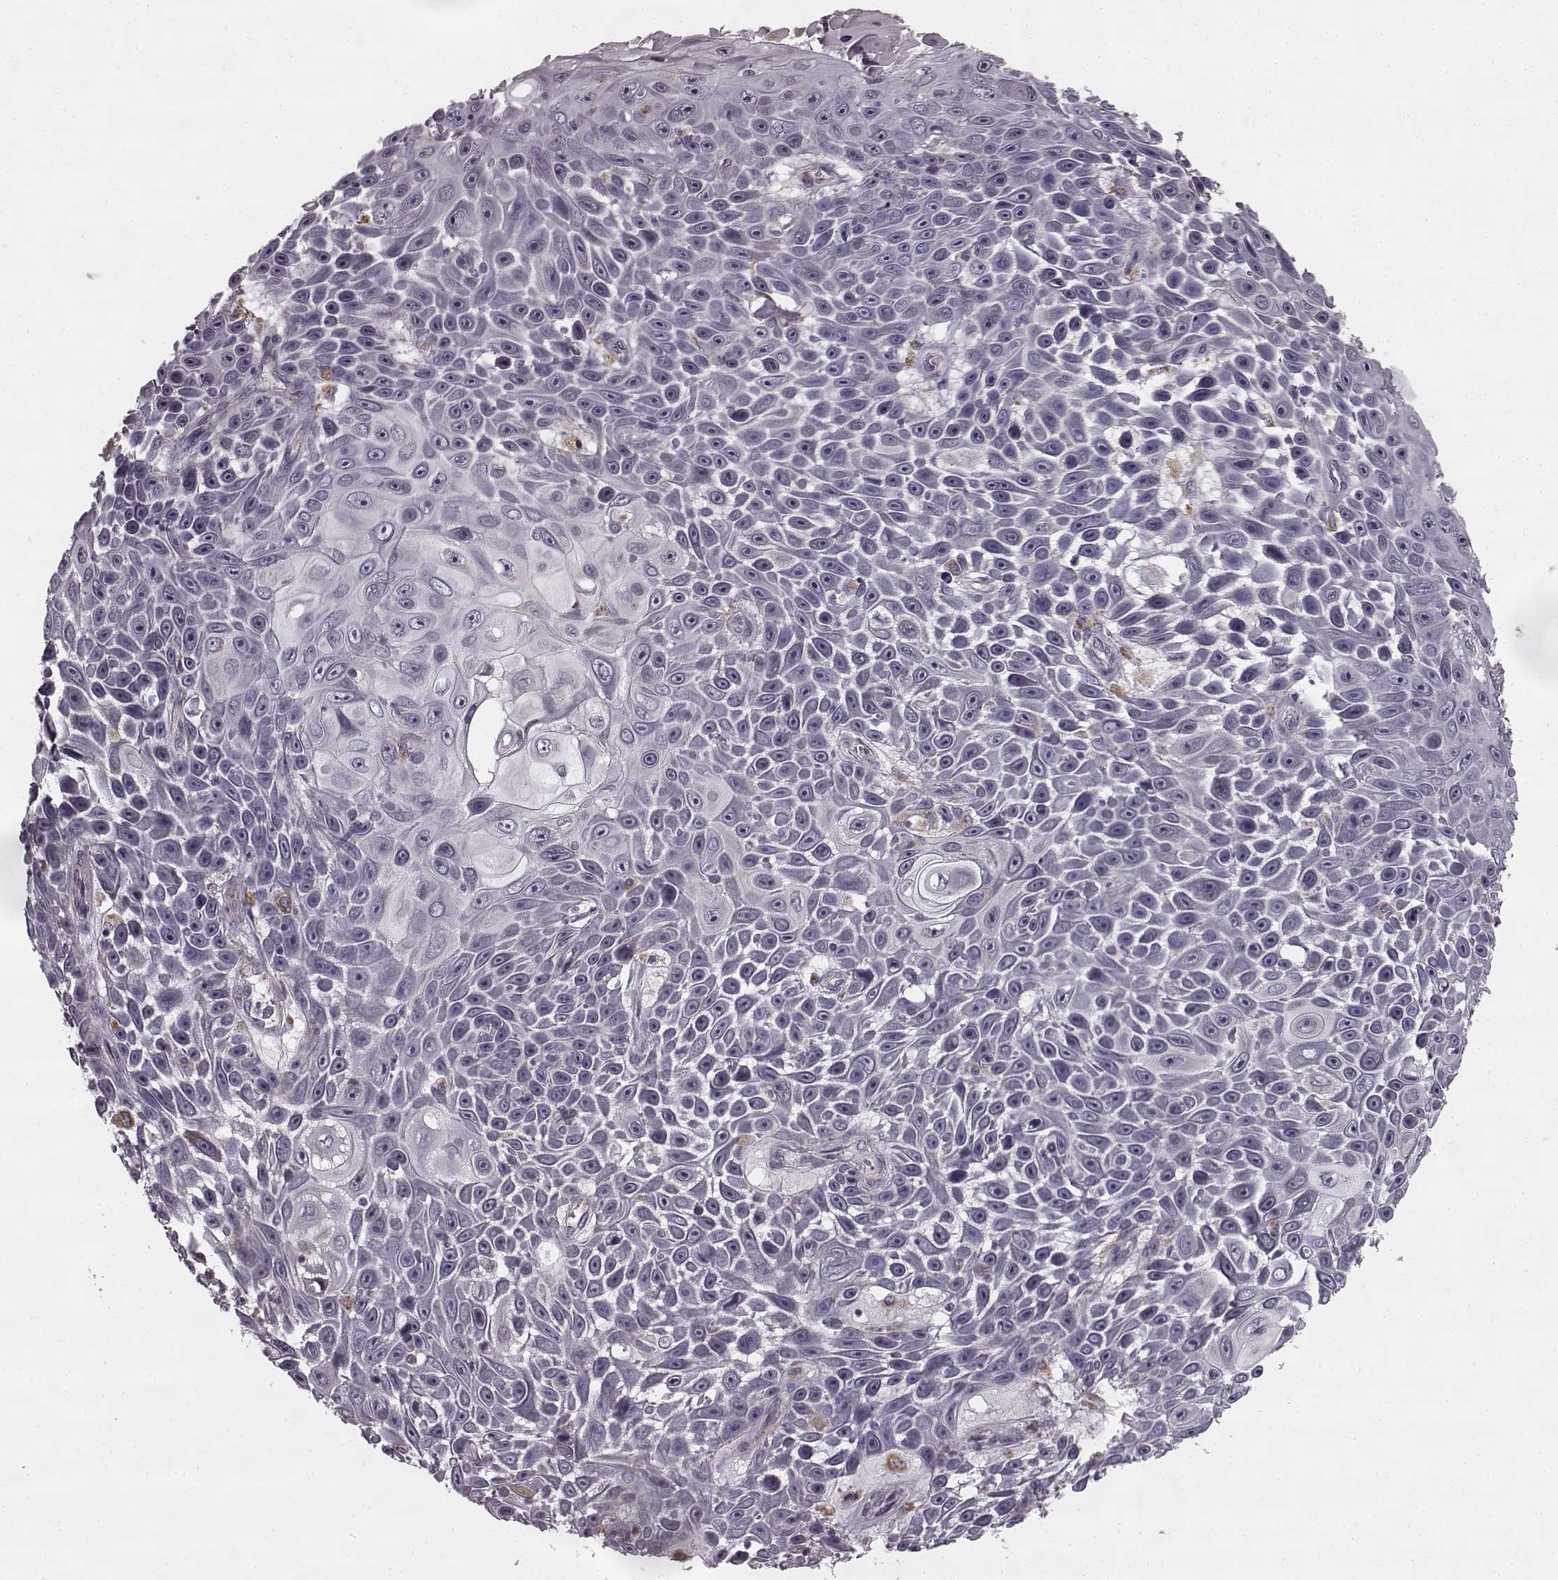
{"staining": {"intensity": "negative", "quantity": "none", "location": "none"}, "tissue": "skin cancer", "cell_type": "Tumor cells", "image_type": "cancer", "snomed": [{"axis": "morphology", "description": "Squamous cell carcinoma, NOS"}, {"axis": "topography", "description": "Skin"}], "caption": "This is an immunohistochemistry (IHC) image of human skin cancer. There is no staining in tumor cells.", "gene": "HMMR", "patient": {"sex": "male", "age": 82}}